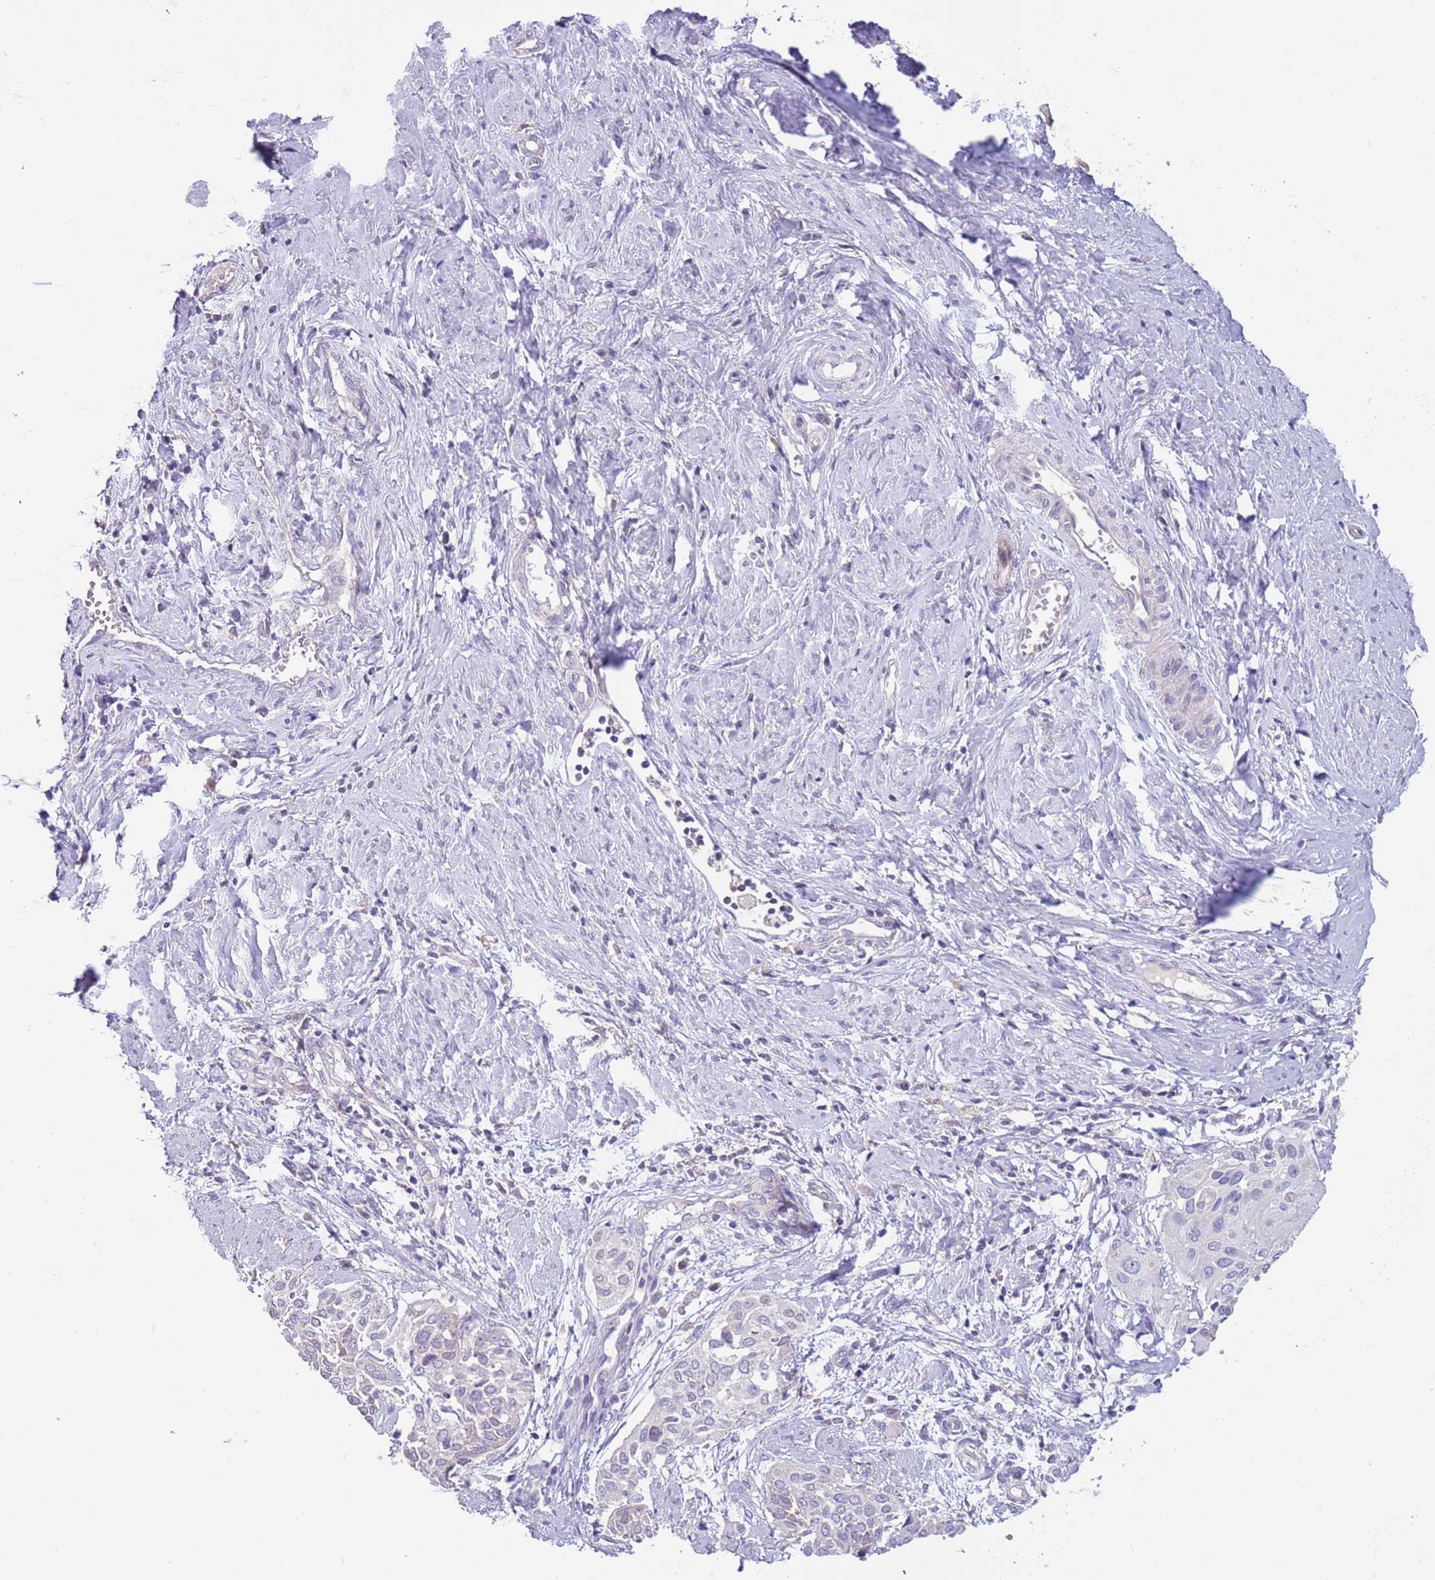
{"staining": {"intensity": "negative", "quantity": "none", "location": "none"}, "tissue": "cervical cancer", "cell_type": "Tumor cells", "image_type": "cancer", "snomed": [{"axis": "morphology", "description": "Squamous cell carcinoma, NOS"}, {"axis": "topography", "description": "Cervix"}], "caption": "Immunohistochemistry (IHC) of human cervical cancer (squamous cell carcinoma) reveals no staining in tumor cells.", "gene": "CABYR", "patient": {"sex": "female", "age": 44}}